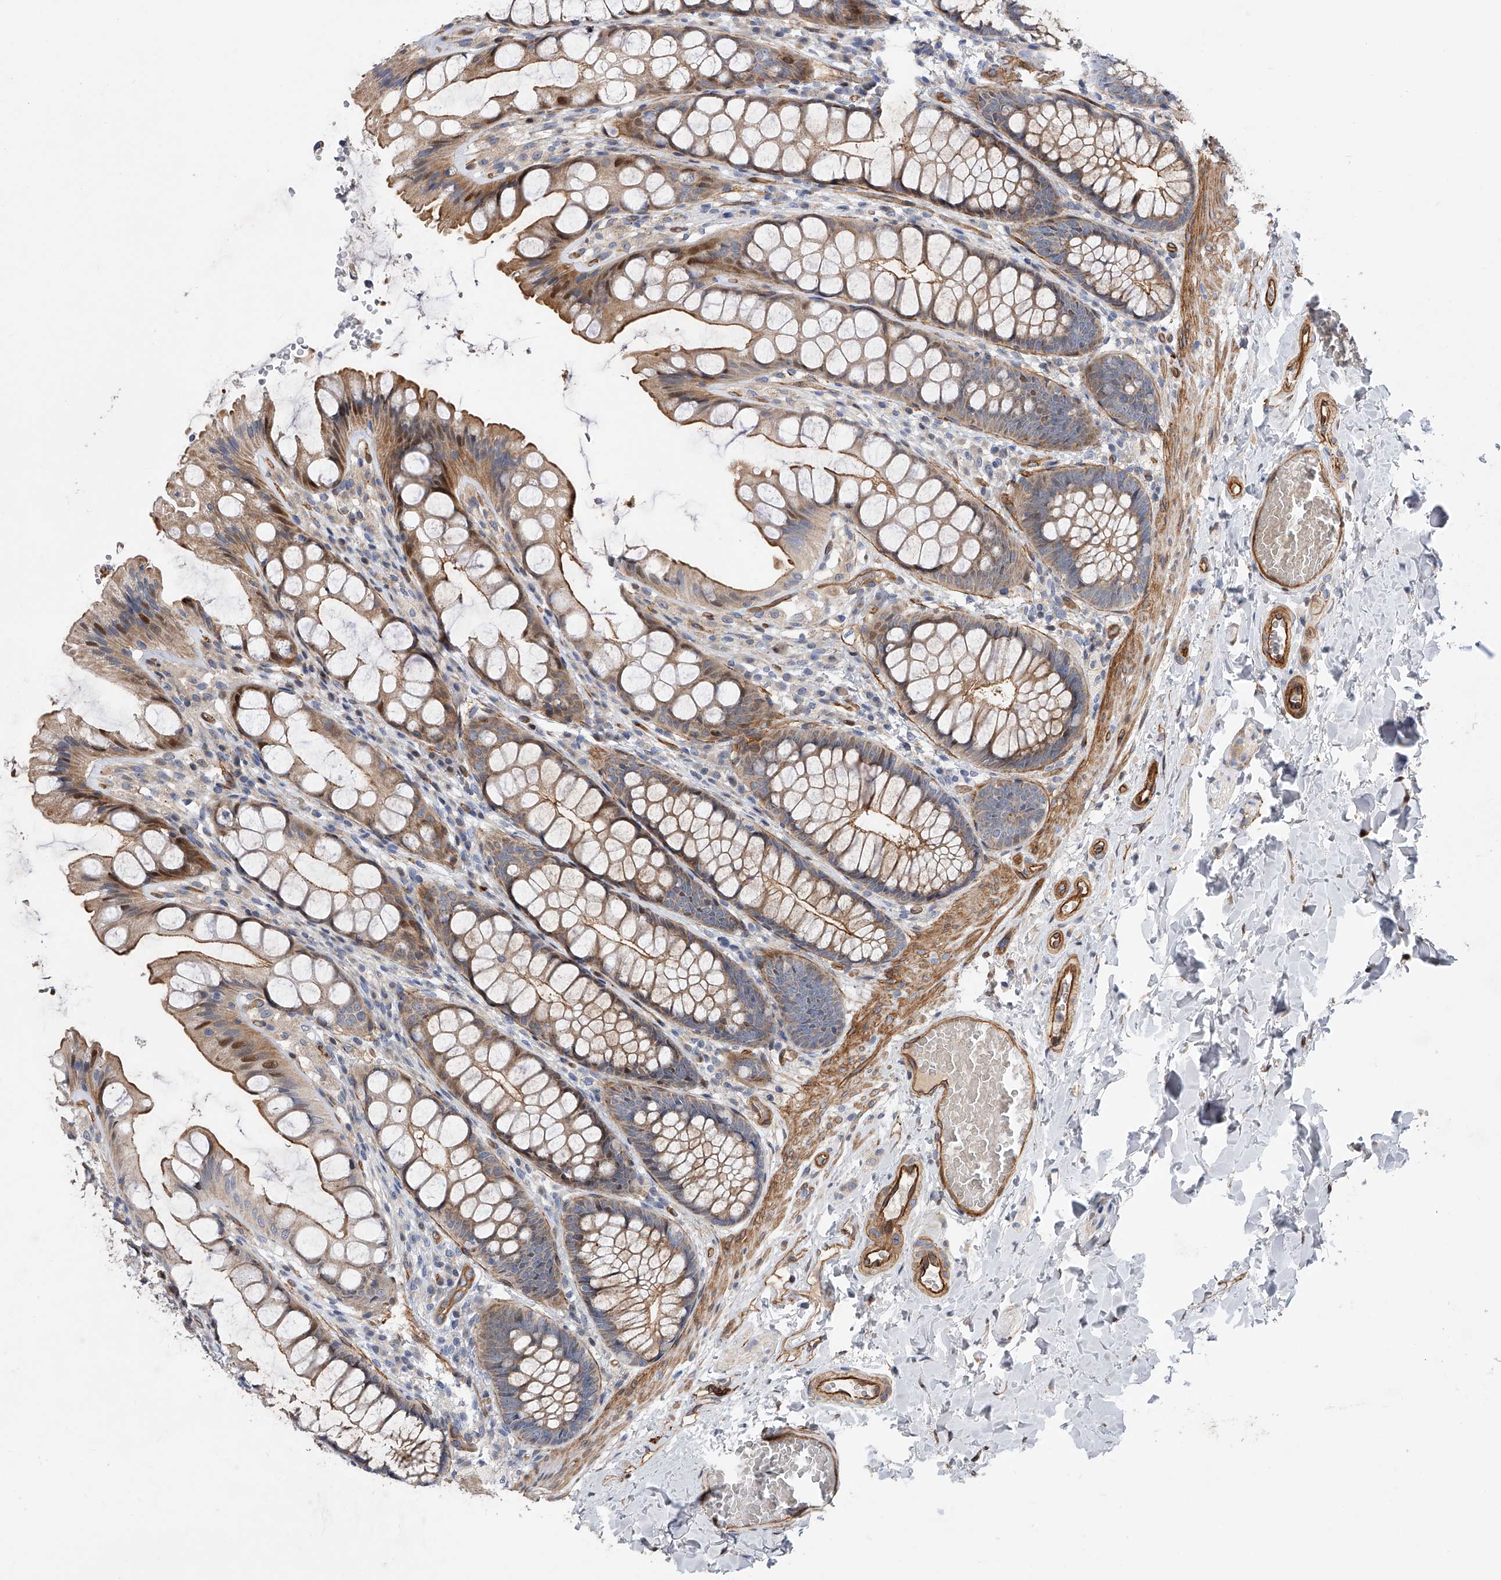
{"staining": {"intensity": "strong", "quantity": ">75%", "location": "cytoplasmic/membranous,nuclear"}, "tissue": "colon", "cell_type": "Endothelial cells", "image_type": "normal", "snomed": [{"axis": "morphology", "description": "Normal tissue, NOS"}, {"axis": "topography", "description": "Colon"}], "caption": "Colon stained with DAB IHC reveals high levels of strong cytoplasmic/membranous,nuclear expression in about >75% of endothelial cells.", "gene": "PDSS2", "patient": {"sex": "male", "age": 47}}